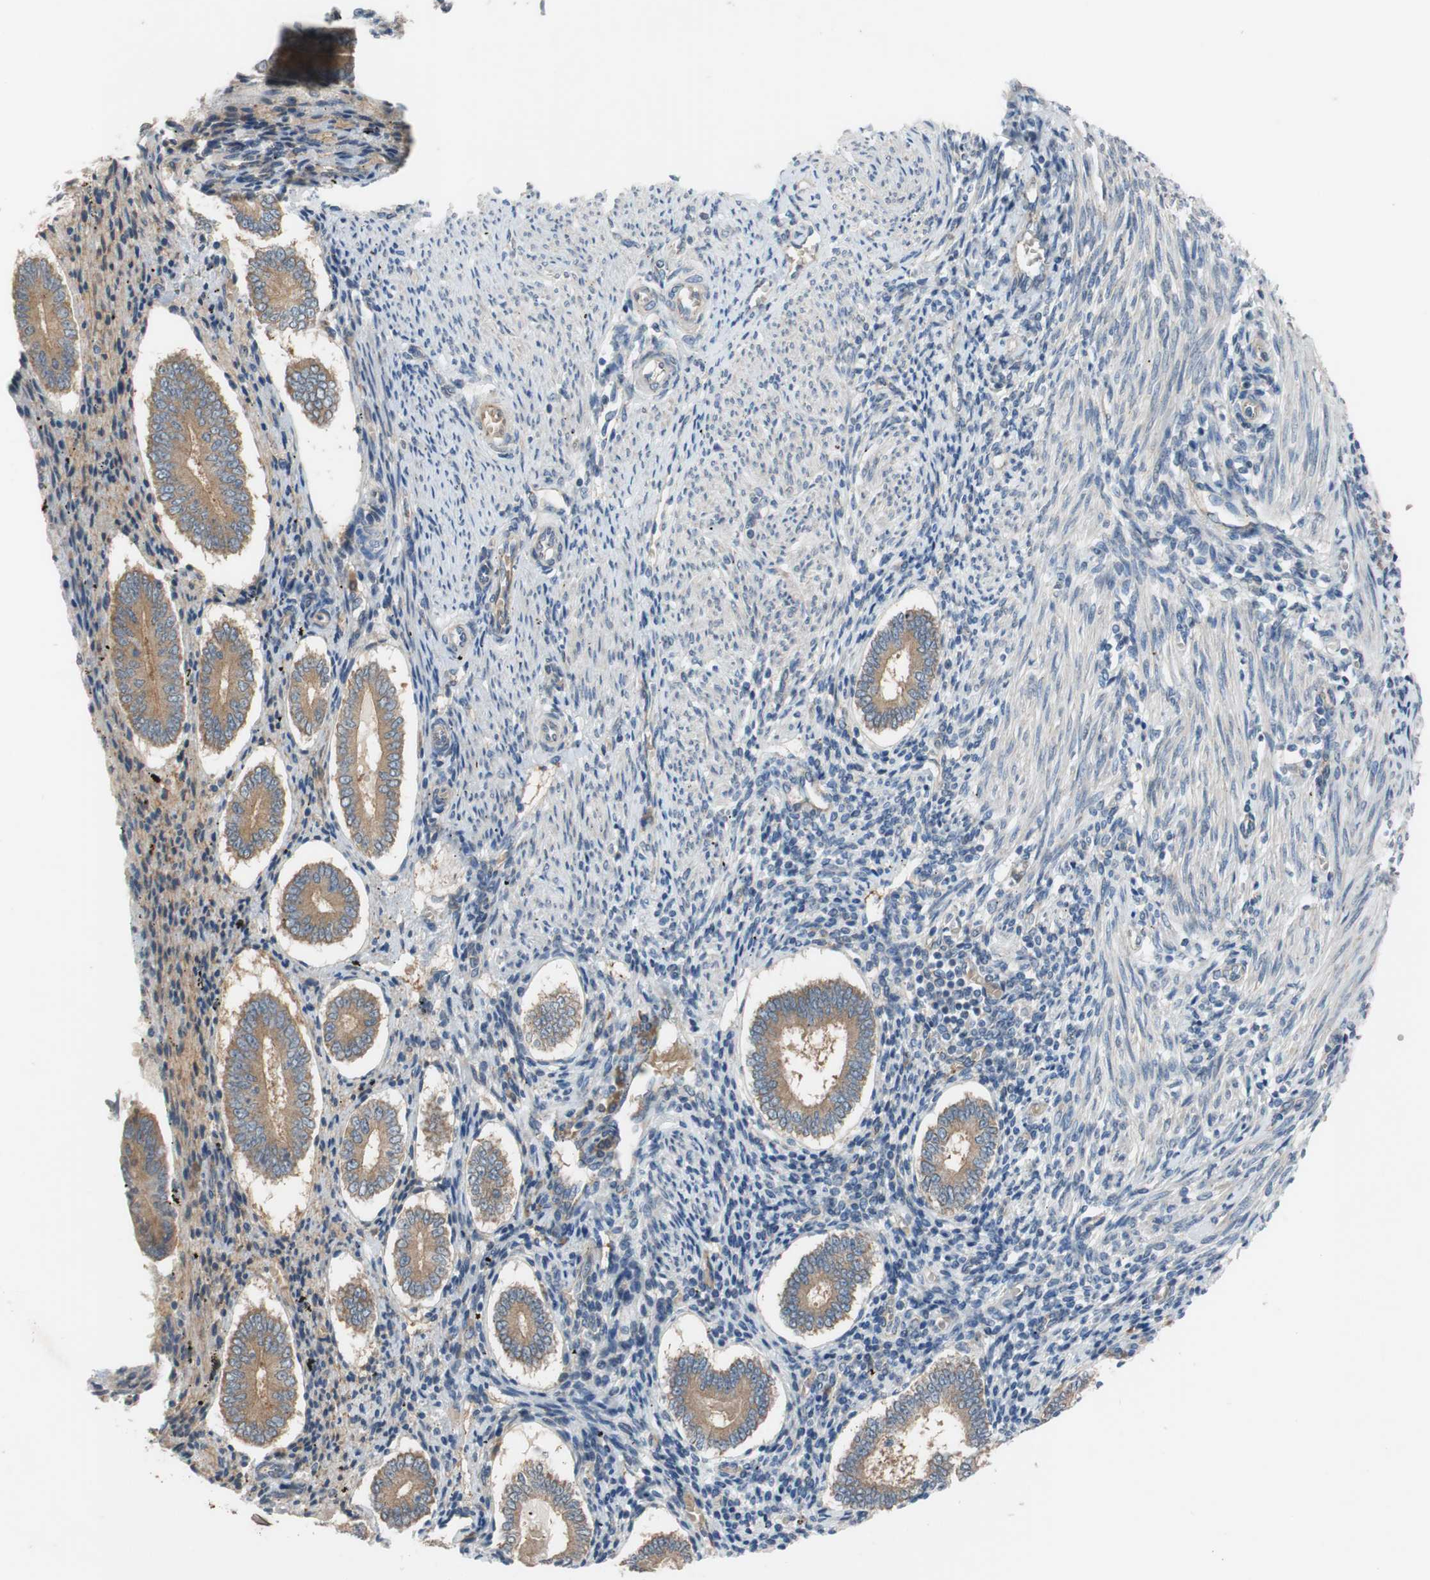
{"staining": {"intensity": "negative", "quantity": "none", "location": "none"}, "tissue": "endometrium", "cell_type": "Cells in endometrial stroma", "image_type": "normal", "snomed": [{"axis": "morphology", "description": "Normal tissue, NOS"}, {"axis": "topography", "description": "Endometrium"}], "caption": "Immunohistochemistry (IHC) of benign endometrium demonstrates no positivity in cells in endometrial stroma.", "gene": "ADD2", "patient": {"sex": "female", "age": 42}}